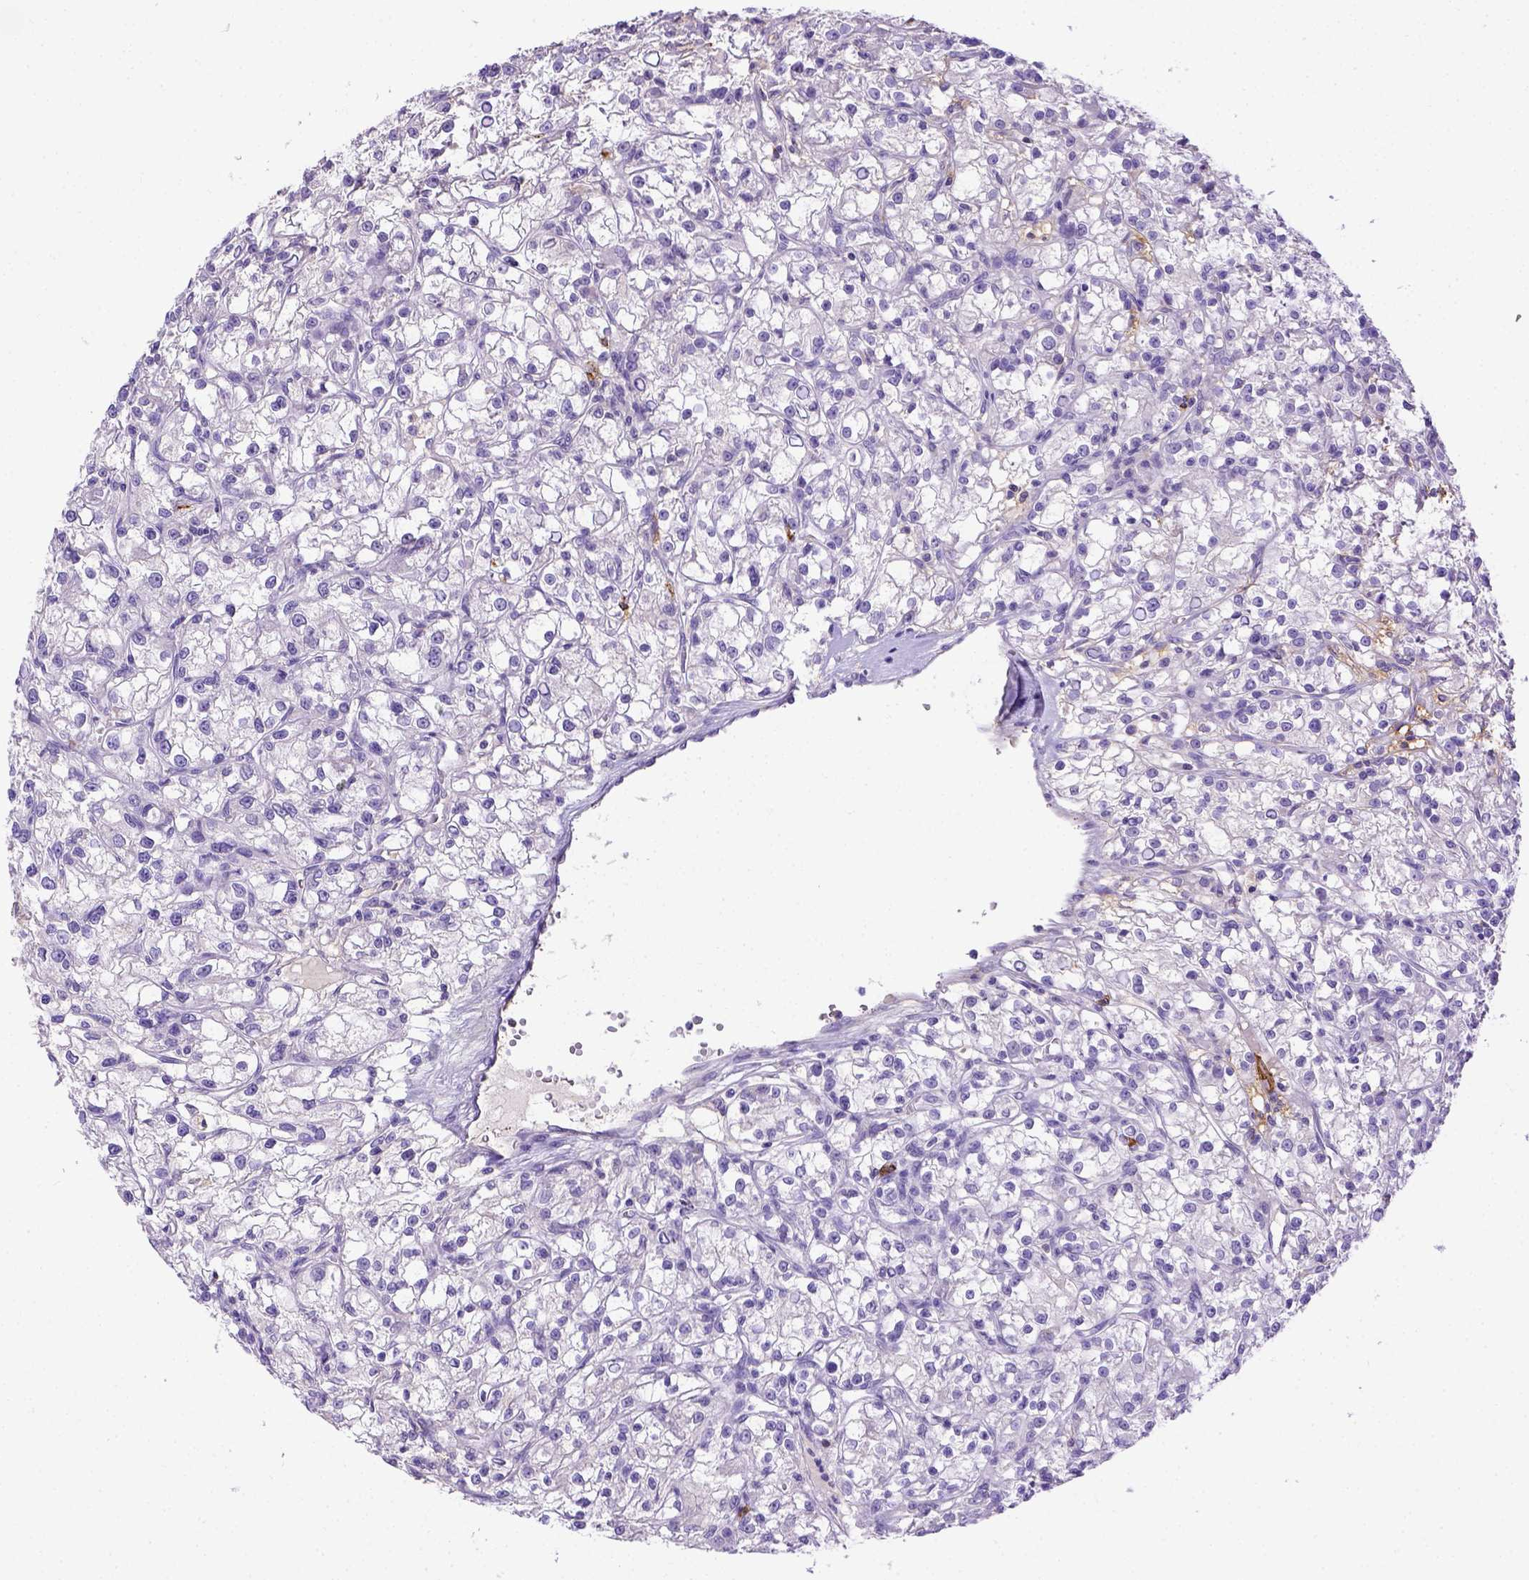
{"staining": {"intensity": "negative", "quantity": "none", "location": "none"}, "tissue": "renal cancer", "cell_type": "Tumor cells", "image_type": "cancer", "snomed": [{"axis": "morphology", "description": "Adenocarcinoma, NOS"}, {"axis": "topography", "description": "Kidney"}], "caption": "Adenocarcinoma (renal) stained for a protein using immunohistochemistry reveals no positivity tumor cells.", "gene": "B3GAT1", "patient": {"sex": "female", "age": 59}}